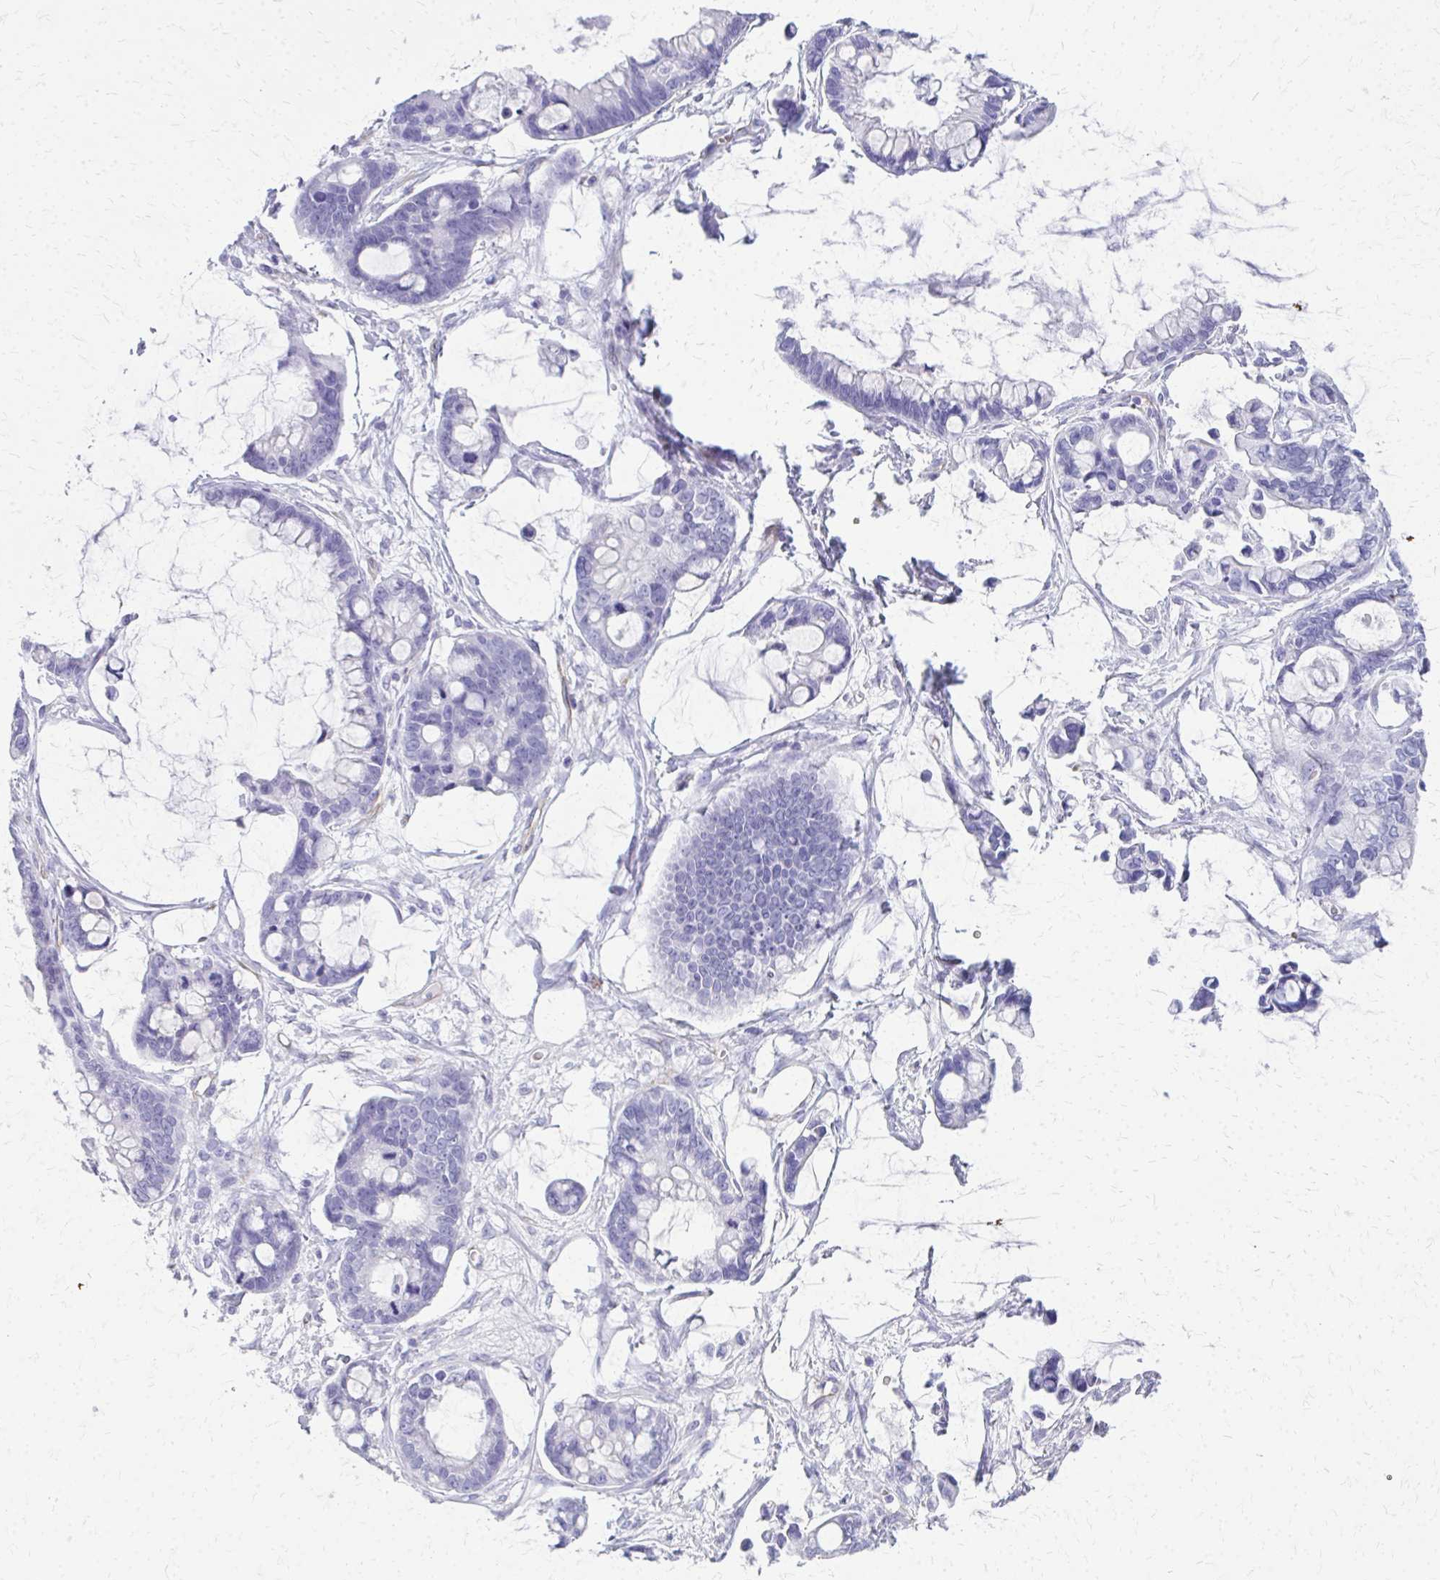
{"staining": {"intensity": "negative", "quantity": "none", "location": "none"}, "tissue": "ovarian cancer", "cell_type": "Tumor cells", "image_type": "cancer", "snomed": [{"axis": "morphology", "description": "Cystadenocarcinoma, mucinous, NOS"}, {"axis": "topography", "description": "Ovary"}], "caption": "Immunohistochemistry micrograph of human ovarian cancer stained for a protein (brown), which shows no positivity in tumor cells.", "gene": "TPSG1", "patient": {"sex": "female", "age": 63}}